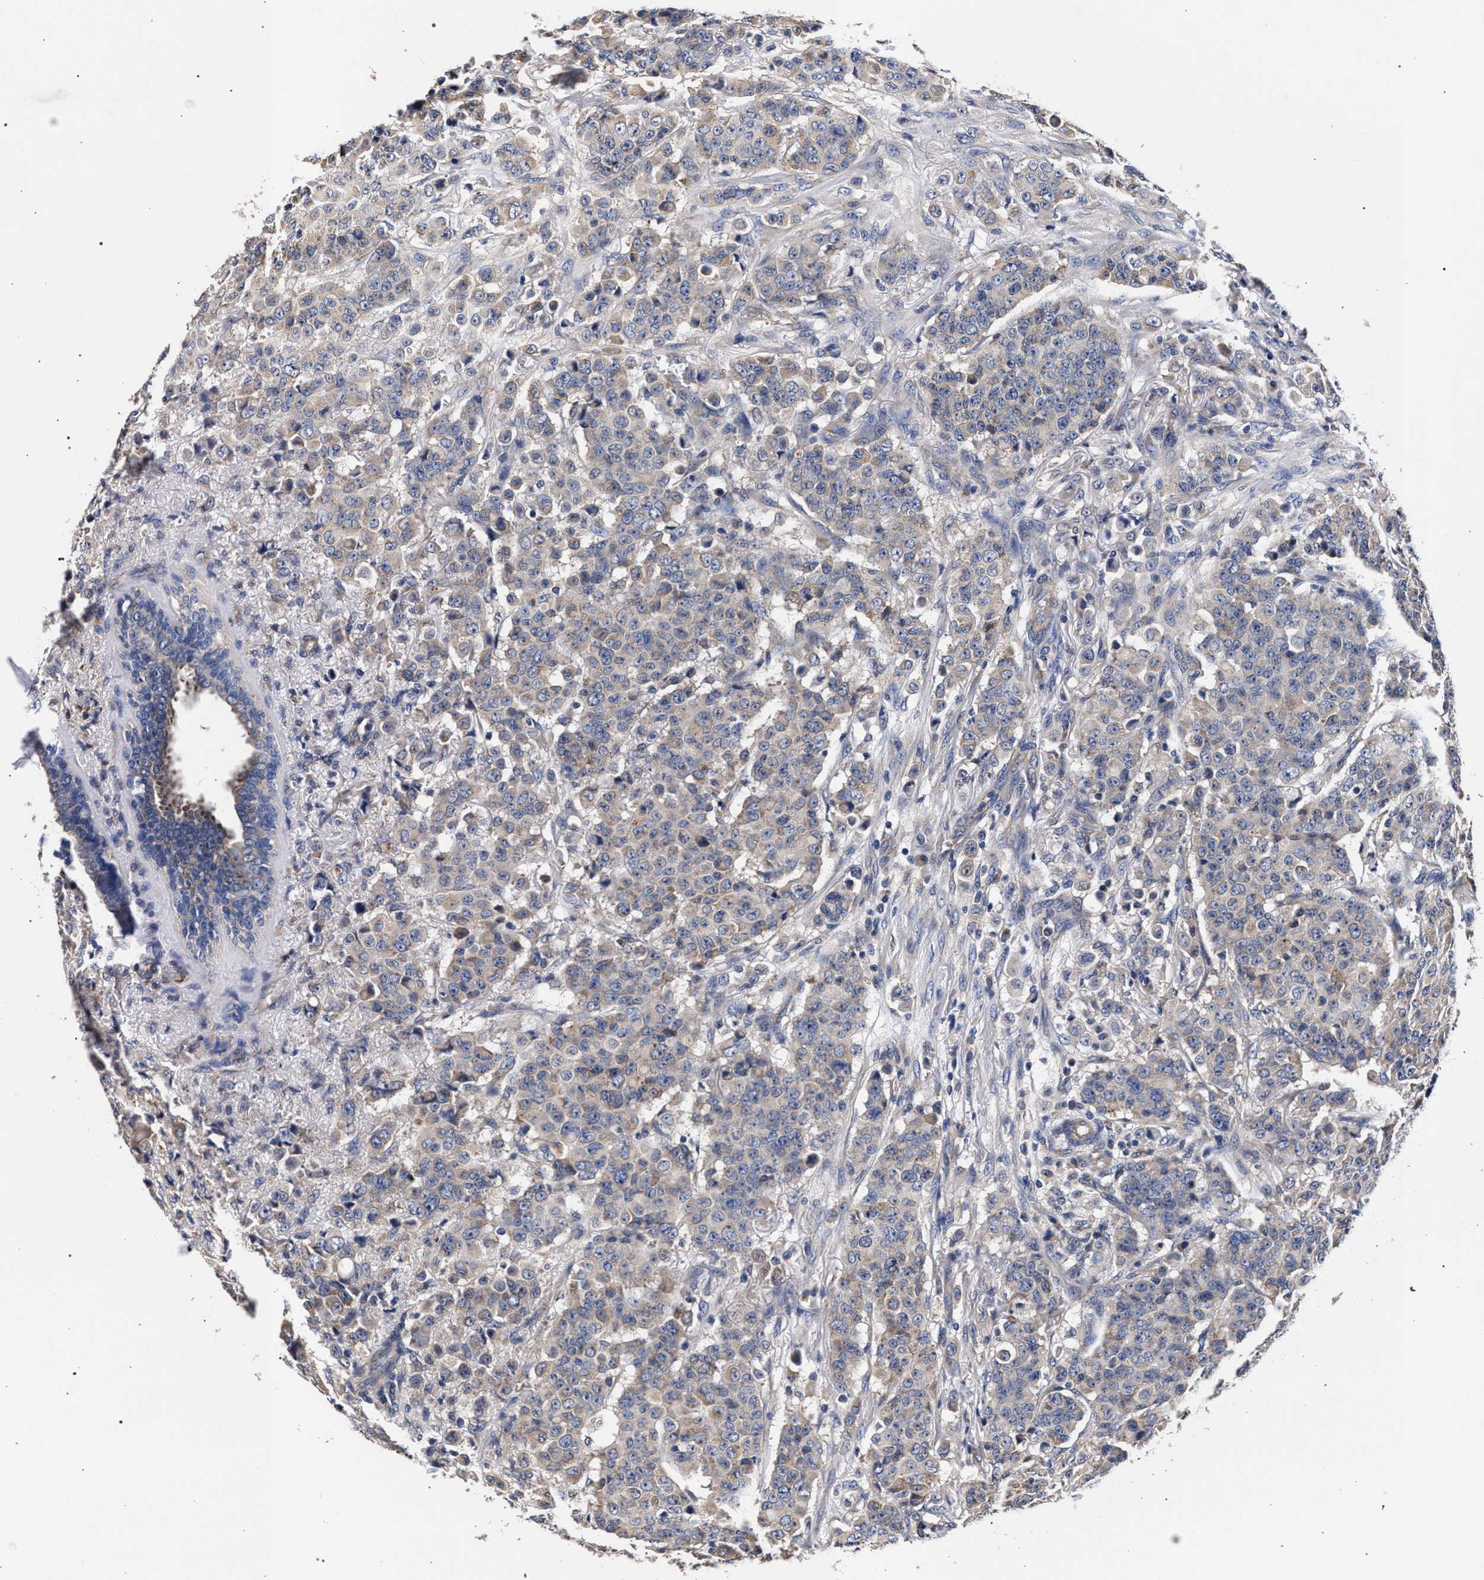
{"staining": {"intensity": "weak", "quantity": "25%-75%", "location": "cytoplasmic/membranous"}, "tissue": "breast cancer", "cell_type": "Tumor cells", "image_type": "cancer", "snomed": [{"axis": "morphology", "description": "Duct carcinoma"}, {"axis": "topography", "description": "Breast"}], "caption": "Immunohistochemistry micrograph of human breast cancer stained for a protein (brown), which displays low levels of weak cytoplasmic/membranous staining in approximately 25%-75% of tumor cells.", "gene": "CFAP95", "patient": {"sex": "female", "age": 40}}